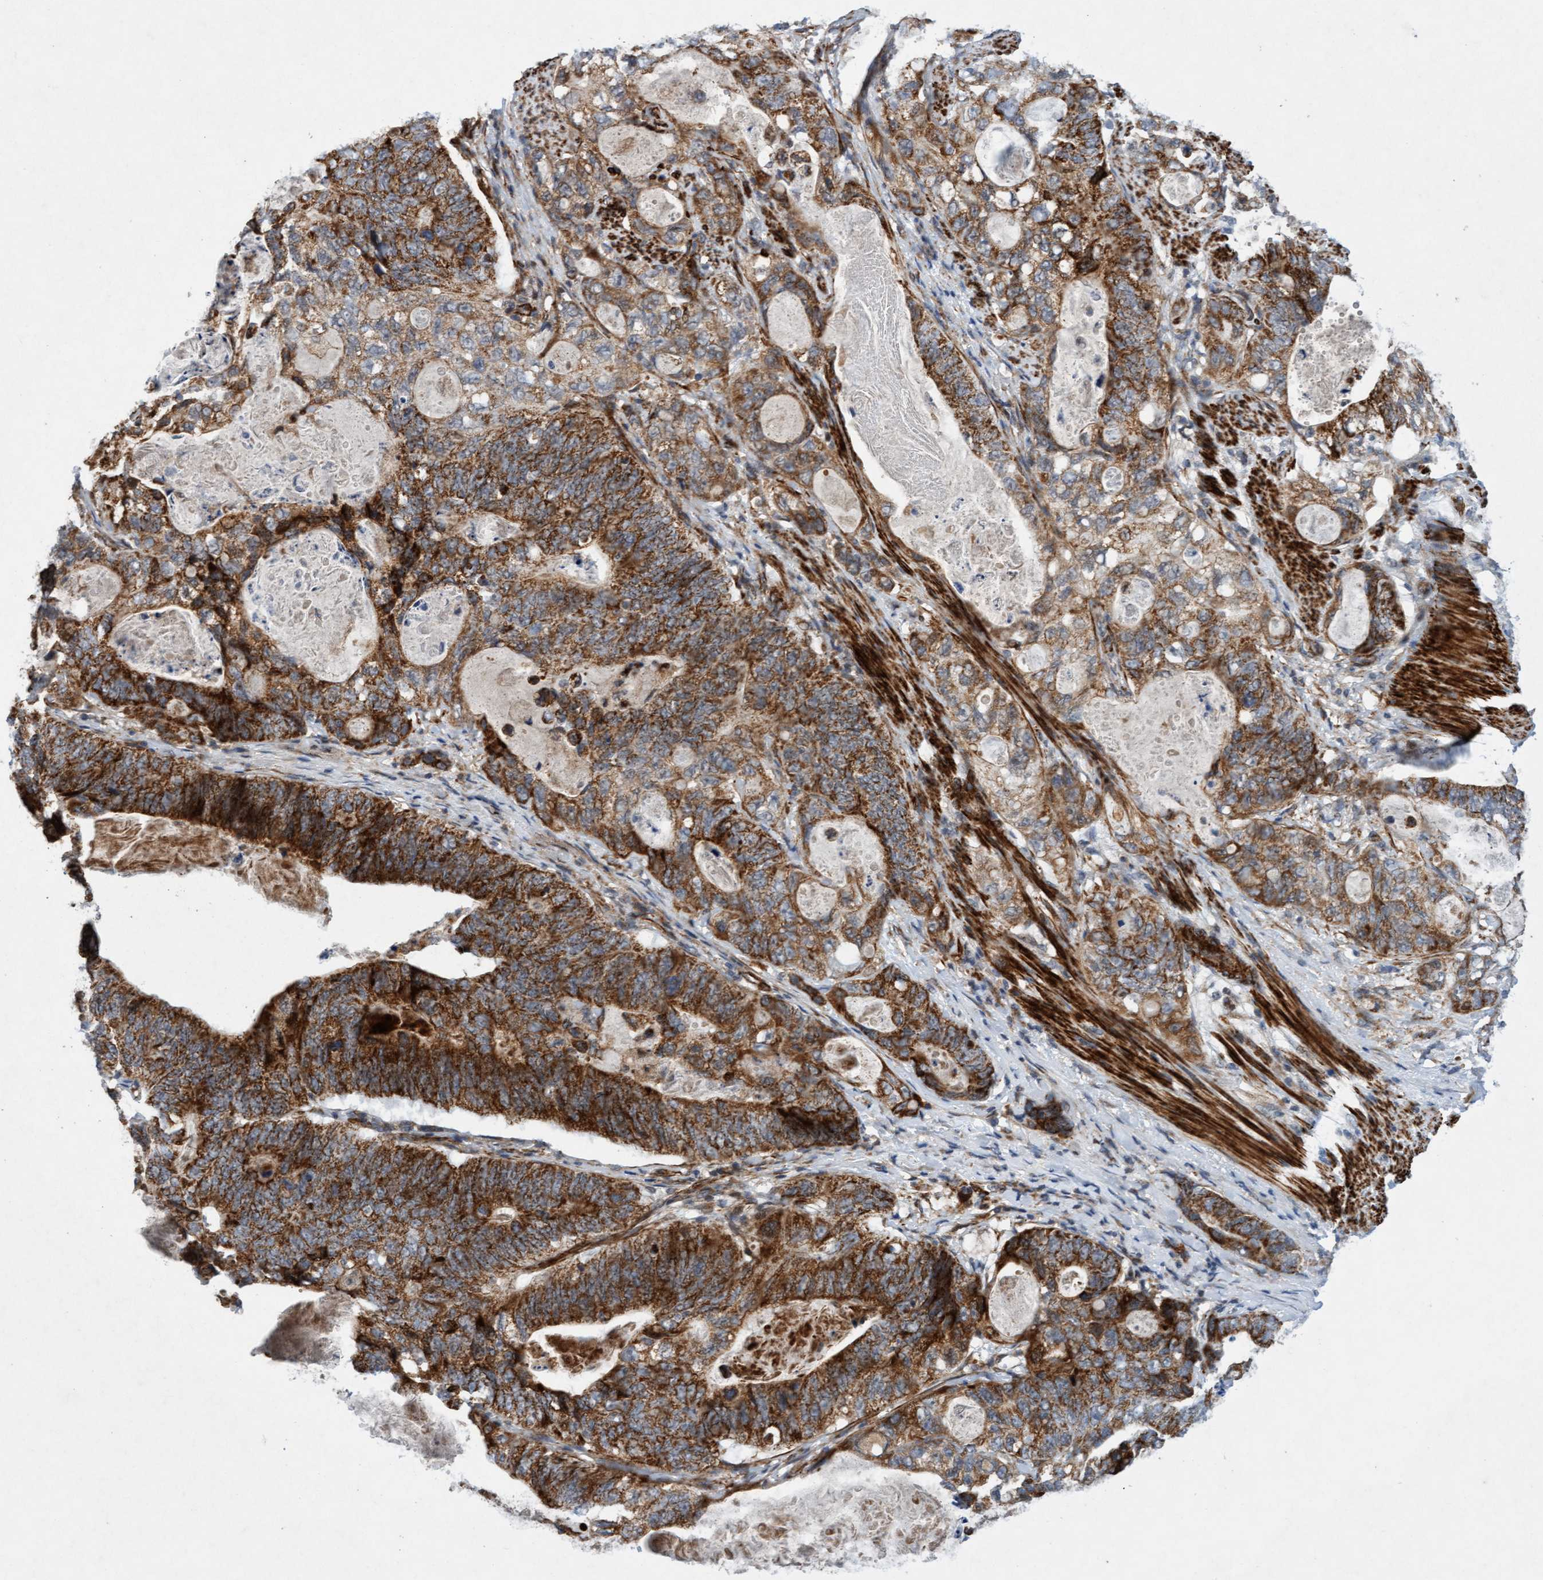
{"staining": {"intensity": "strong", "quantity": ">75%", "location": "cytoplasmic/membranous"}, "tissue": "stomach cancer", "cell_type": "Tumor cells", "image_type": "cancer", "snomed": [{"axis": "morphology", "description": "Normal tissue, NOS"}, {"axis": "morphology", "description": "Adenocarcinoma, NOS"}, {"axis": "topography", "description": "Stomach"}], "caption": "Strong cytoplasmic/membranous protein expression is identified in about >75% of tumor cells in stomach cancer (adenocarcinoma).", "gene": "TMEM70", "patient": {"sex": "female", "age": 89}}